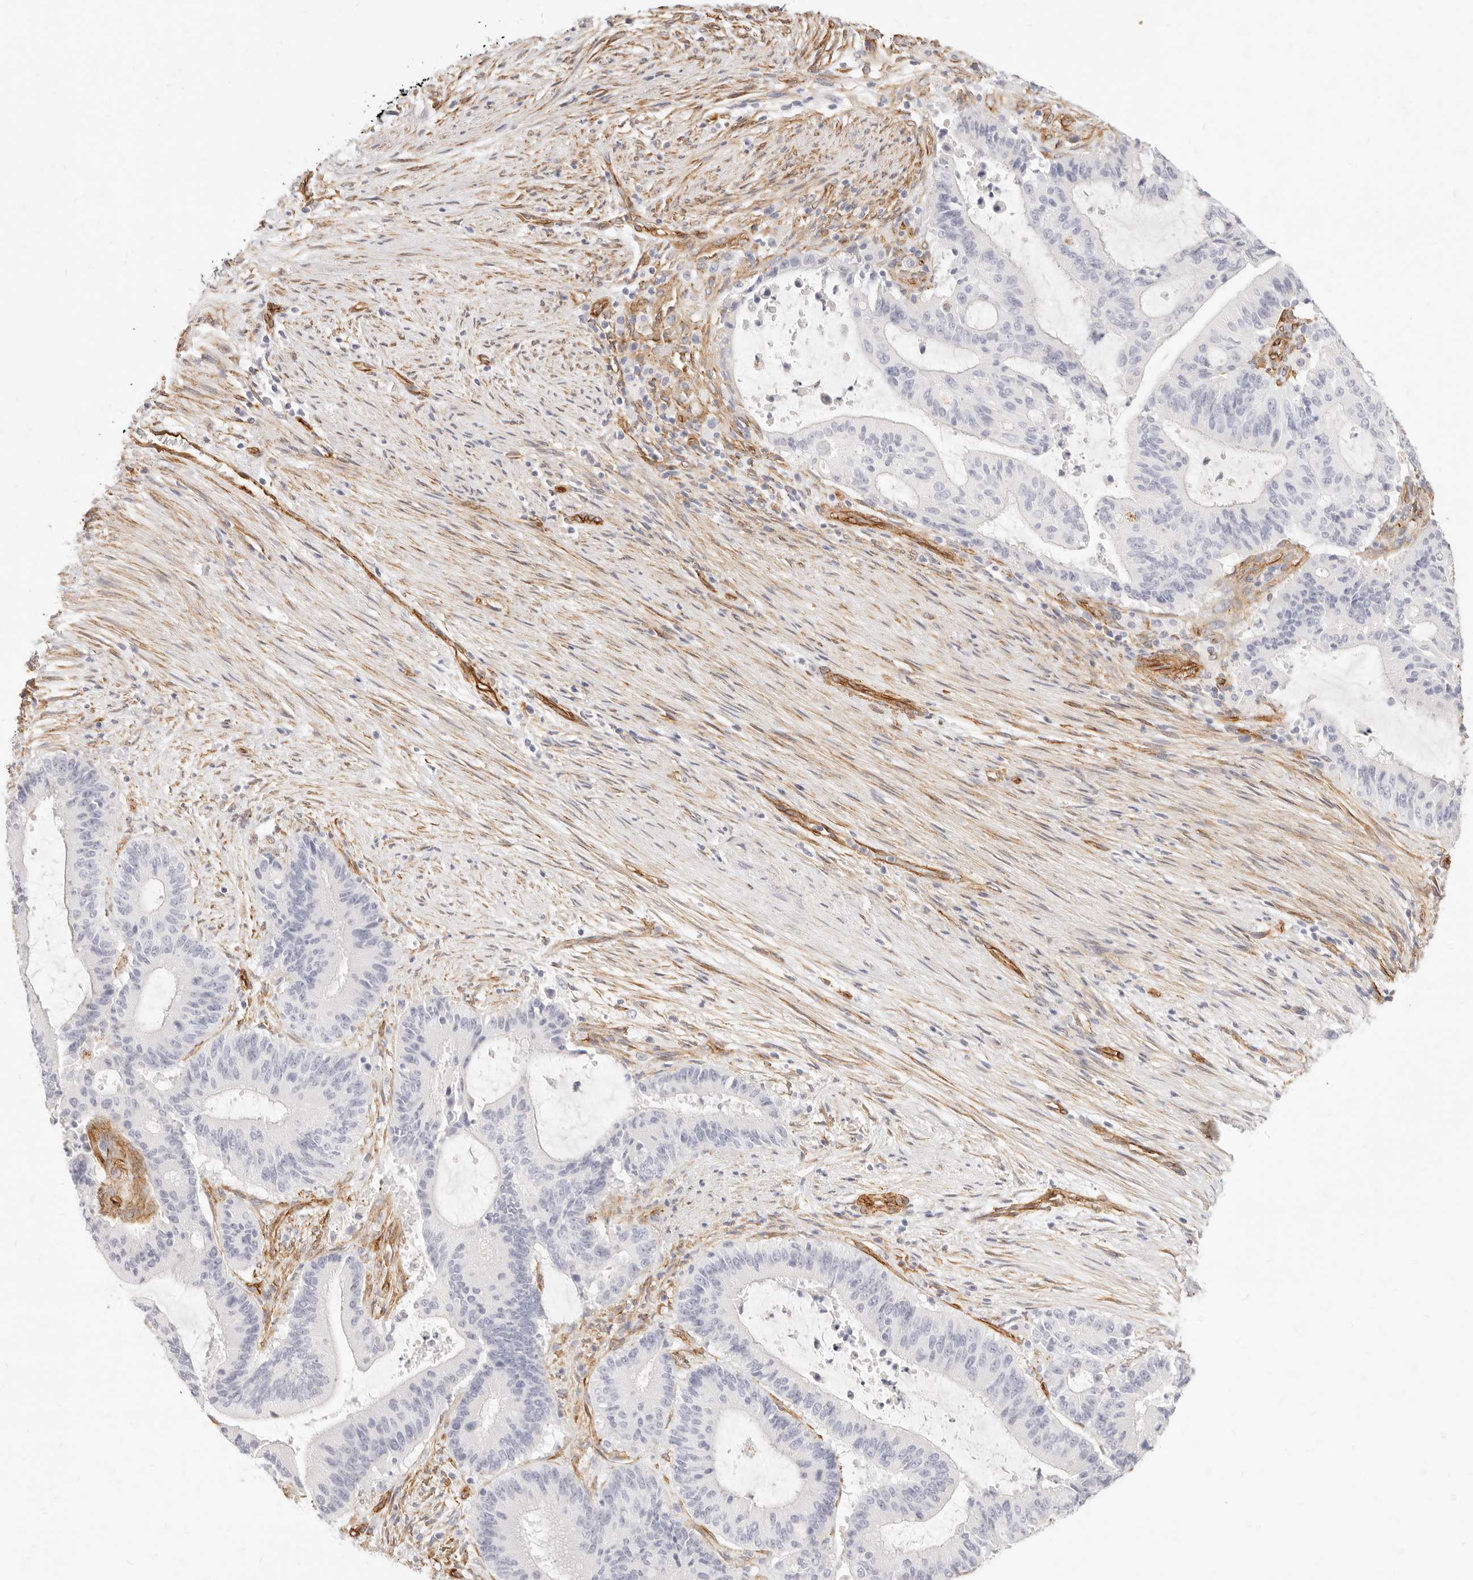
{"staining": {"intensity": "negative", "quantity": "none", "location": "none"}, "tissue": "liver cancer", "cell_type": "Tumor cells", "image_type": "cancer", "snomed": [{"axis": "morphology", "description": "Normal tissue, NOS"}, {"axis": "morphology", "description": "Cholangiocarcinoma"}, {"axis": "topography", "description": "Liver"}, {"axis": "topography", "description": "Peripheral nerve tissue"}], "caption": "Tumor cells show no significant protein staining in cholangiocarcinoma (liver).", "gene": "NUS1", "patient": {"sex": "female", "age": 73}}